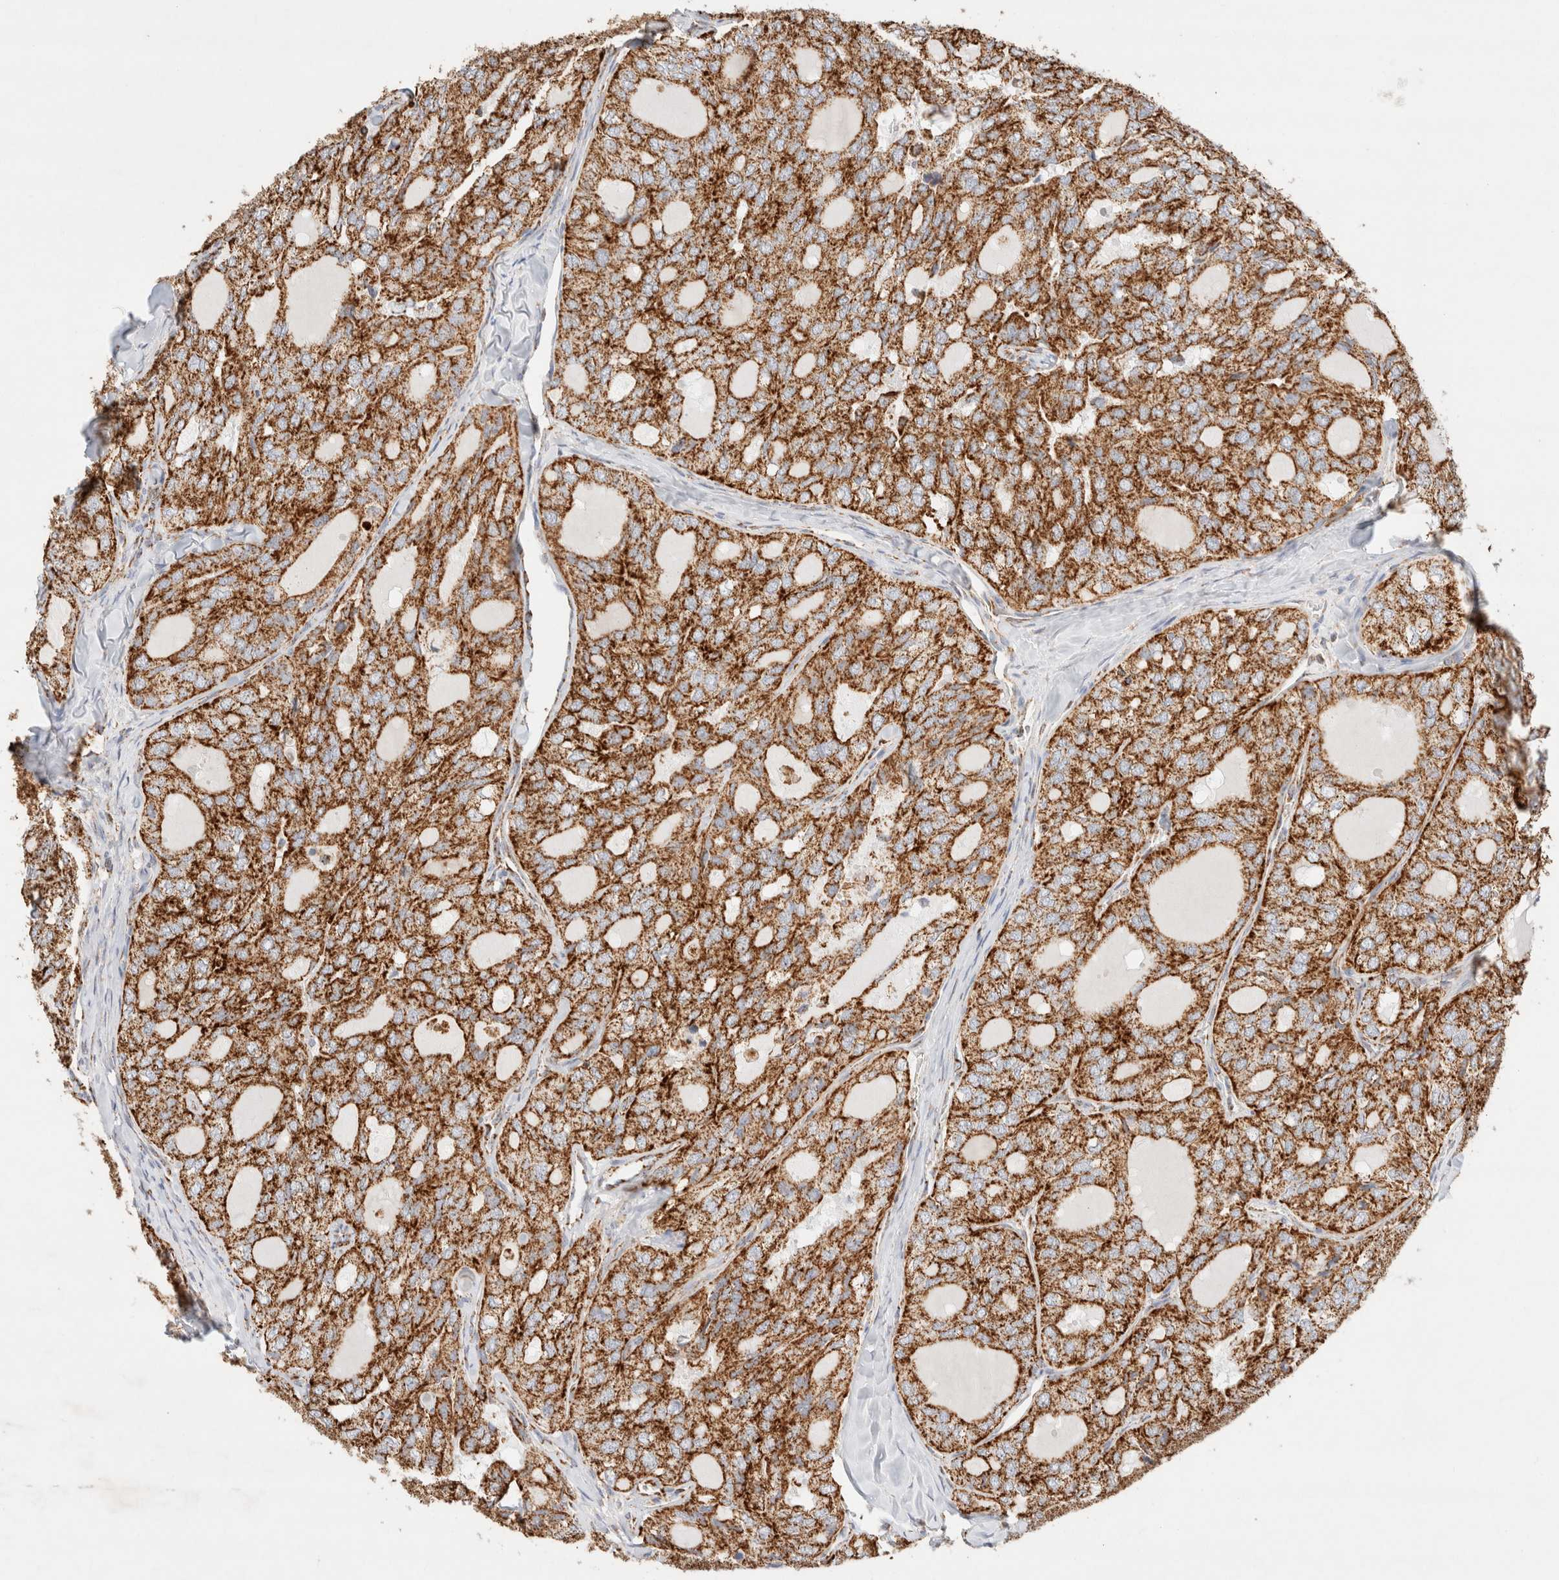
{"staining": {"intensity": "strong", "quantity": ">75%", "location": "cytoplasmic/membranous"}, "tissue": "thyroid cancer", "cell_type": "Tumor cells", "image_type": "cancer", "snomed": [{"axis": "morphology", "description": "Follicular adenoma carcinoma, NOS"}, {"axis": "topography", "description": "Thyroid gland"}], "caption": "A brown stain labels strong cytoplasmic/membranous staining of a protein in follicular adenoma carcinoma (thyroid) tumor cells.", "gene": "PHB2", "patient": {"sex": "male", "age": 75}}